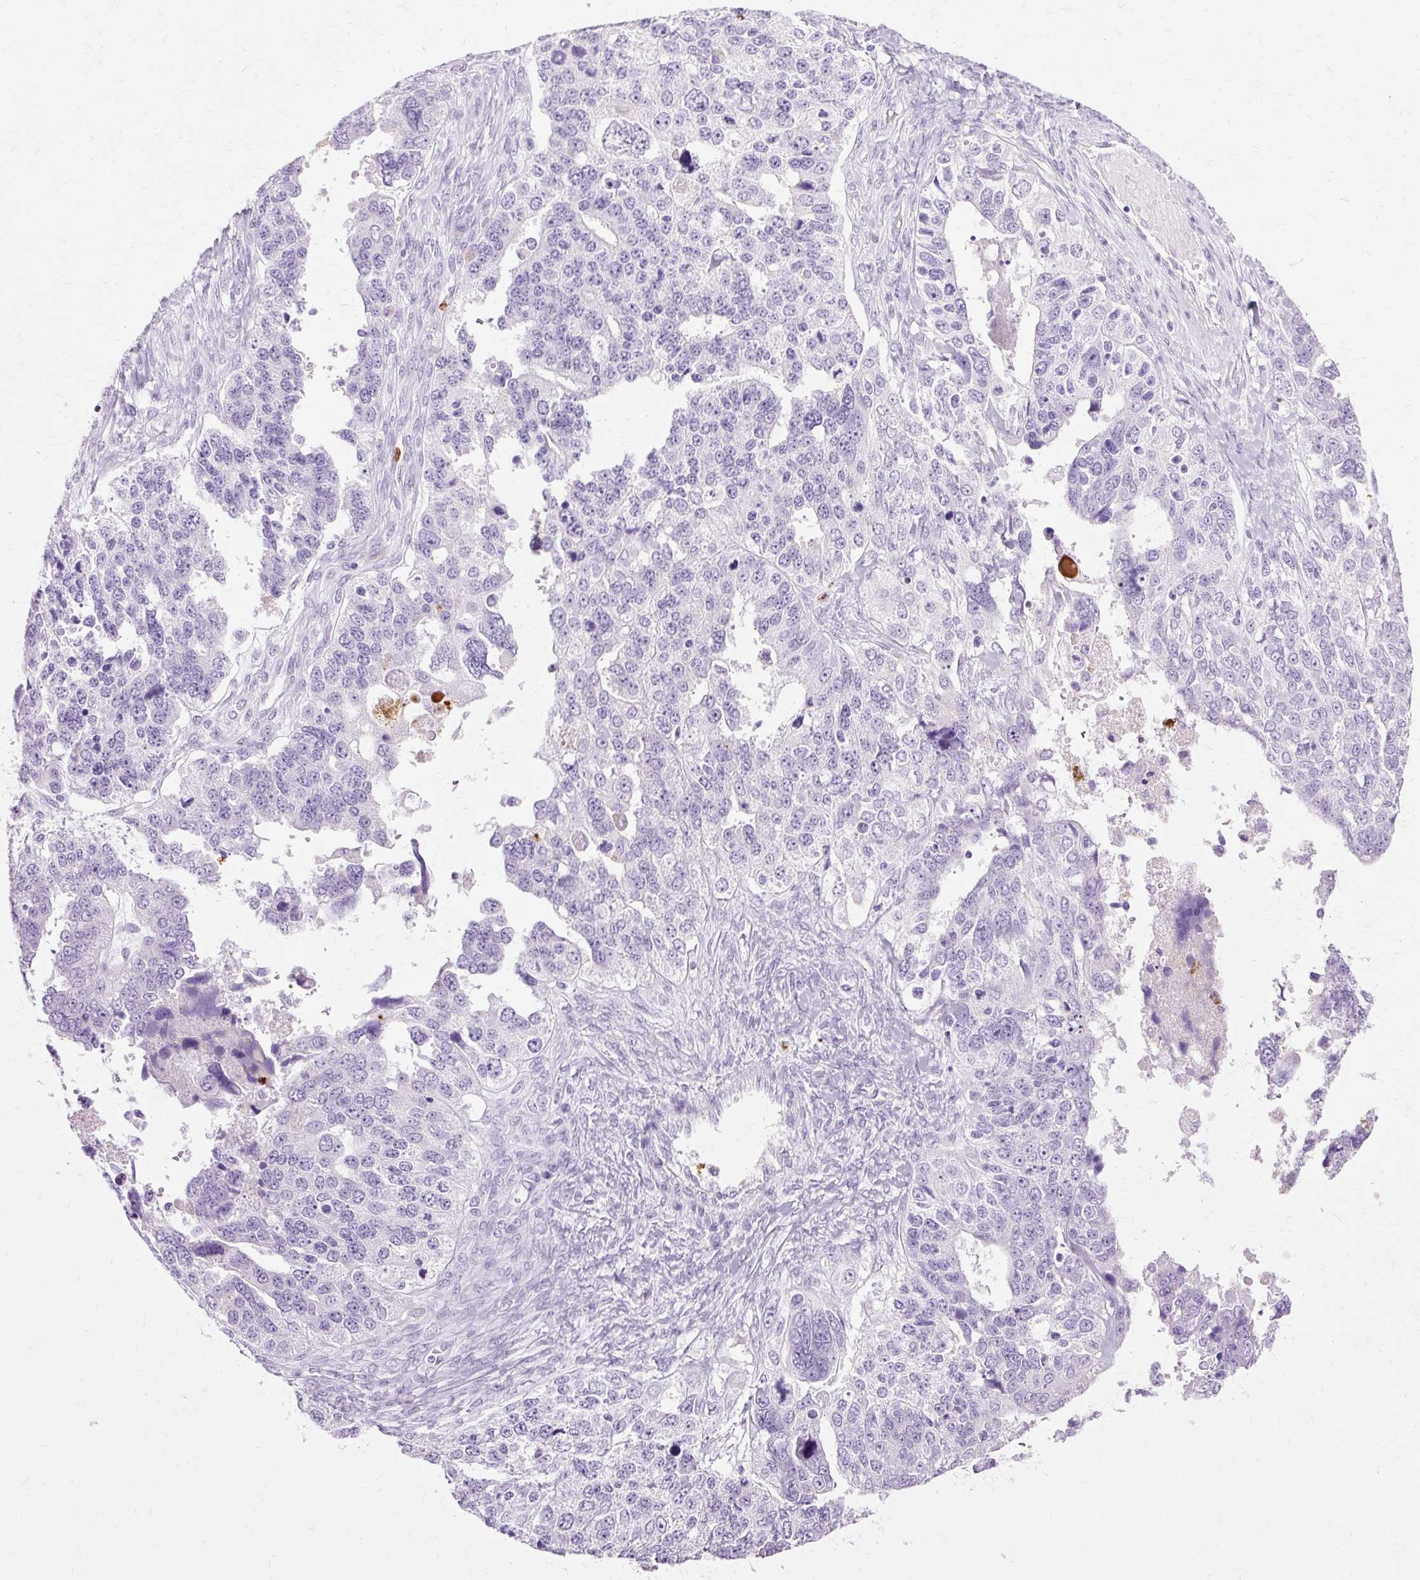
{"staining": {"intensity": "negative", "quantity": "none", "location": "none"}, "tissue": "ovarian cancer", "cell_type": "Tumor cells", "image_type": "cancer", "snomed": [{"axis": "morphology", "description": "Cystadenocarcinoma, serous, NOS"}, {"axis": "topography", "description": "Ovary"}], "caption": "The IHC histopathology image has no significant expression in tumor cells of ovarian serous cystadenocarcinoma tissue.", "gene": "DEFA1", "patient": {"sex": "female", "age": 76}}